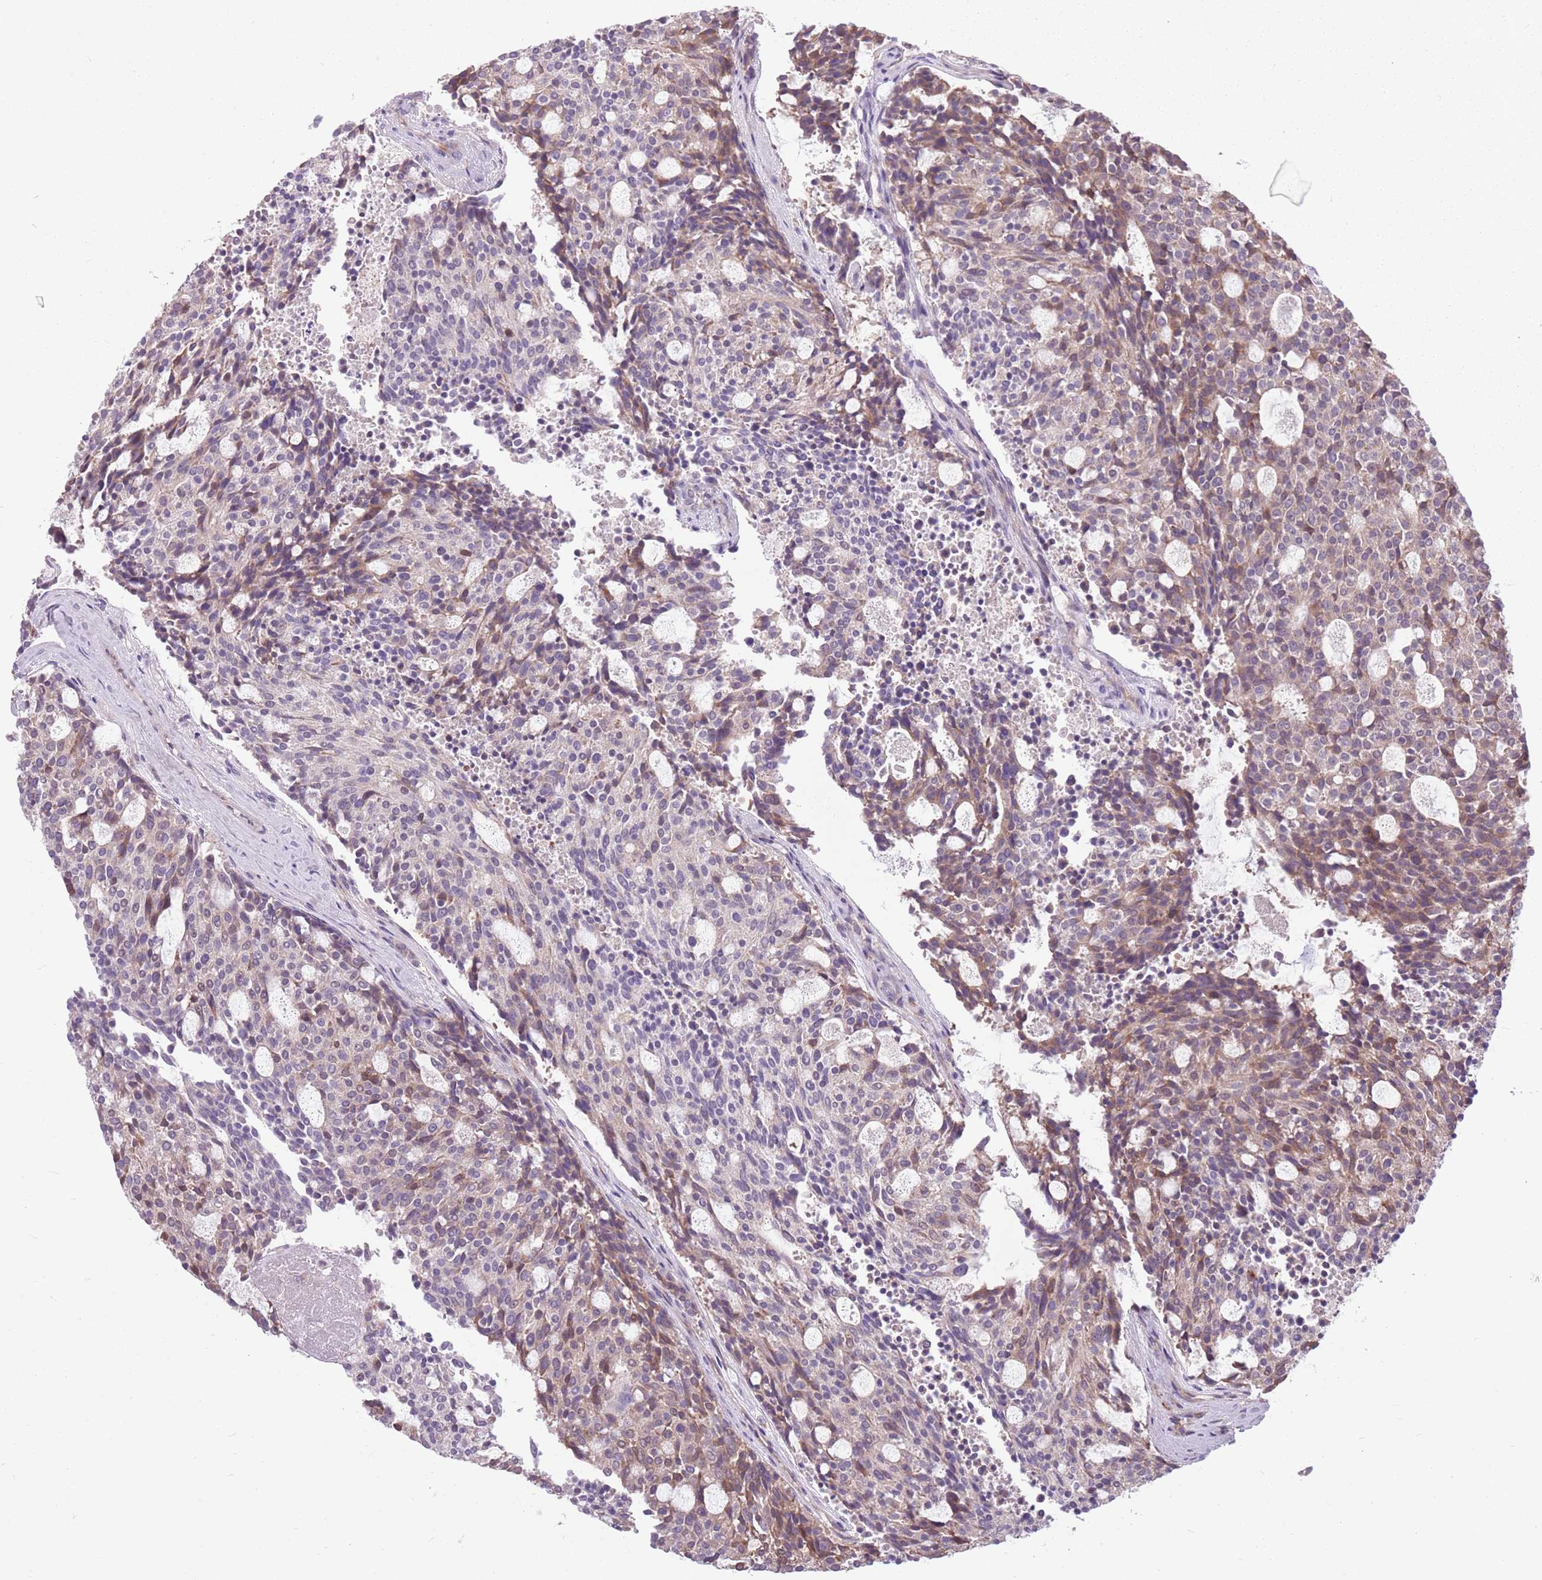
{"staining": {"intensity": "moderate", "quantity": "<25%", "location": "cytoplasmic/membranous"}, "tissue": "carcinoid", "cell_type": "Tumor cells", "image_type": "cancer", "snomed": [{"axis": "morphology", "description": "Carcinoid, malignant, NOS"}, {"axis": "topography", "description": "Pancreas"}], "caption": "The image demonstrates a brown stain indicating the presence of a protein in the cytoplasmic/membranous of tumor cells in carcinoid (malignant).", "gene": "PPP1R27", "patient": {"sex": "female", "age": 54}}